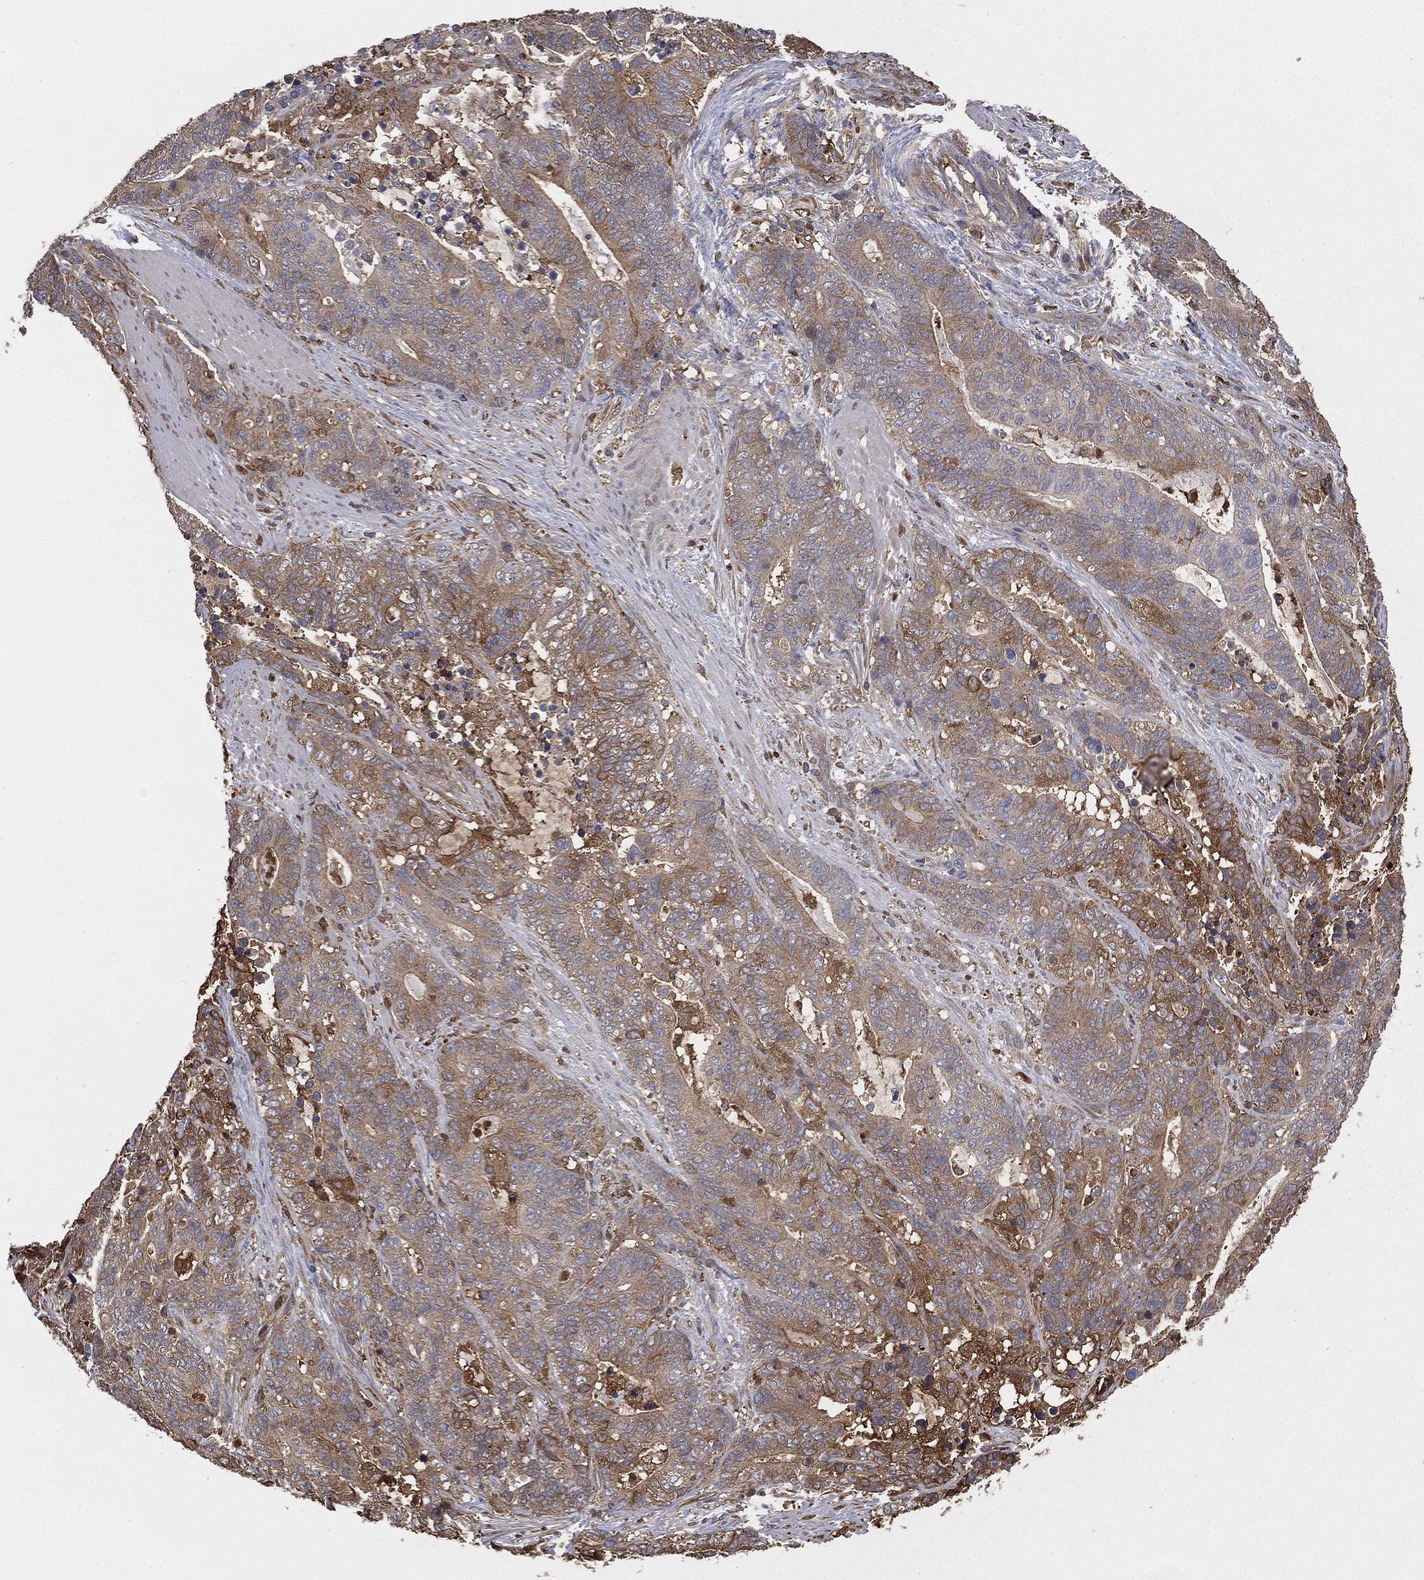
{"staining": {"intensity": "weak", "quantity": ">75%", "location": "cytoplasmic/membranous"}, "tissue": "stomach cancer", "cell_type": "Tumor cells", "image_type": "cancer", "snomed": [{"axis": "morphology", "description": "Normal tissue, NOS"}, {"axis": "morphology", "description": "Adenocarcinoma, NOS"}, {"axis": "topography", "description": "Stomach"}], "caption": "There is low levels of weak cytoplasmic/membranous positivity in tumor cells of stomach cancer, as demonstrated by immunohistochemical staining (brown color).", "gene": "GNB5", "patient": {"sex": "female", "age": 64}}